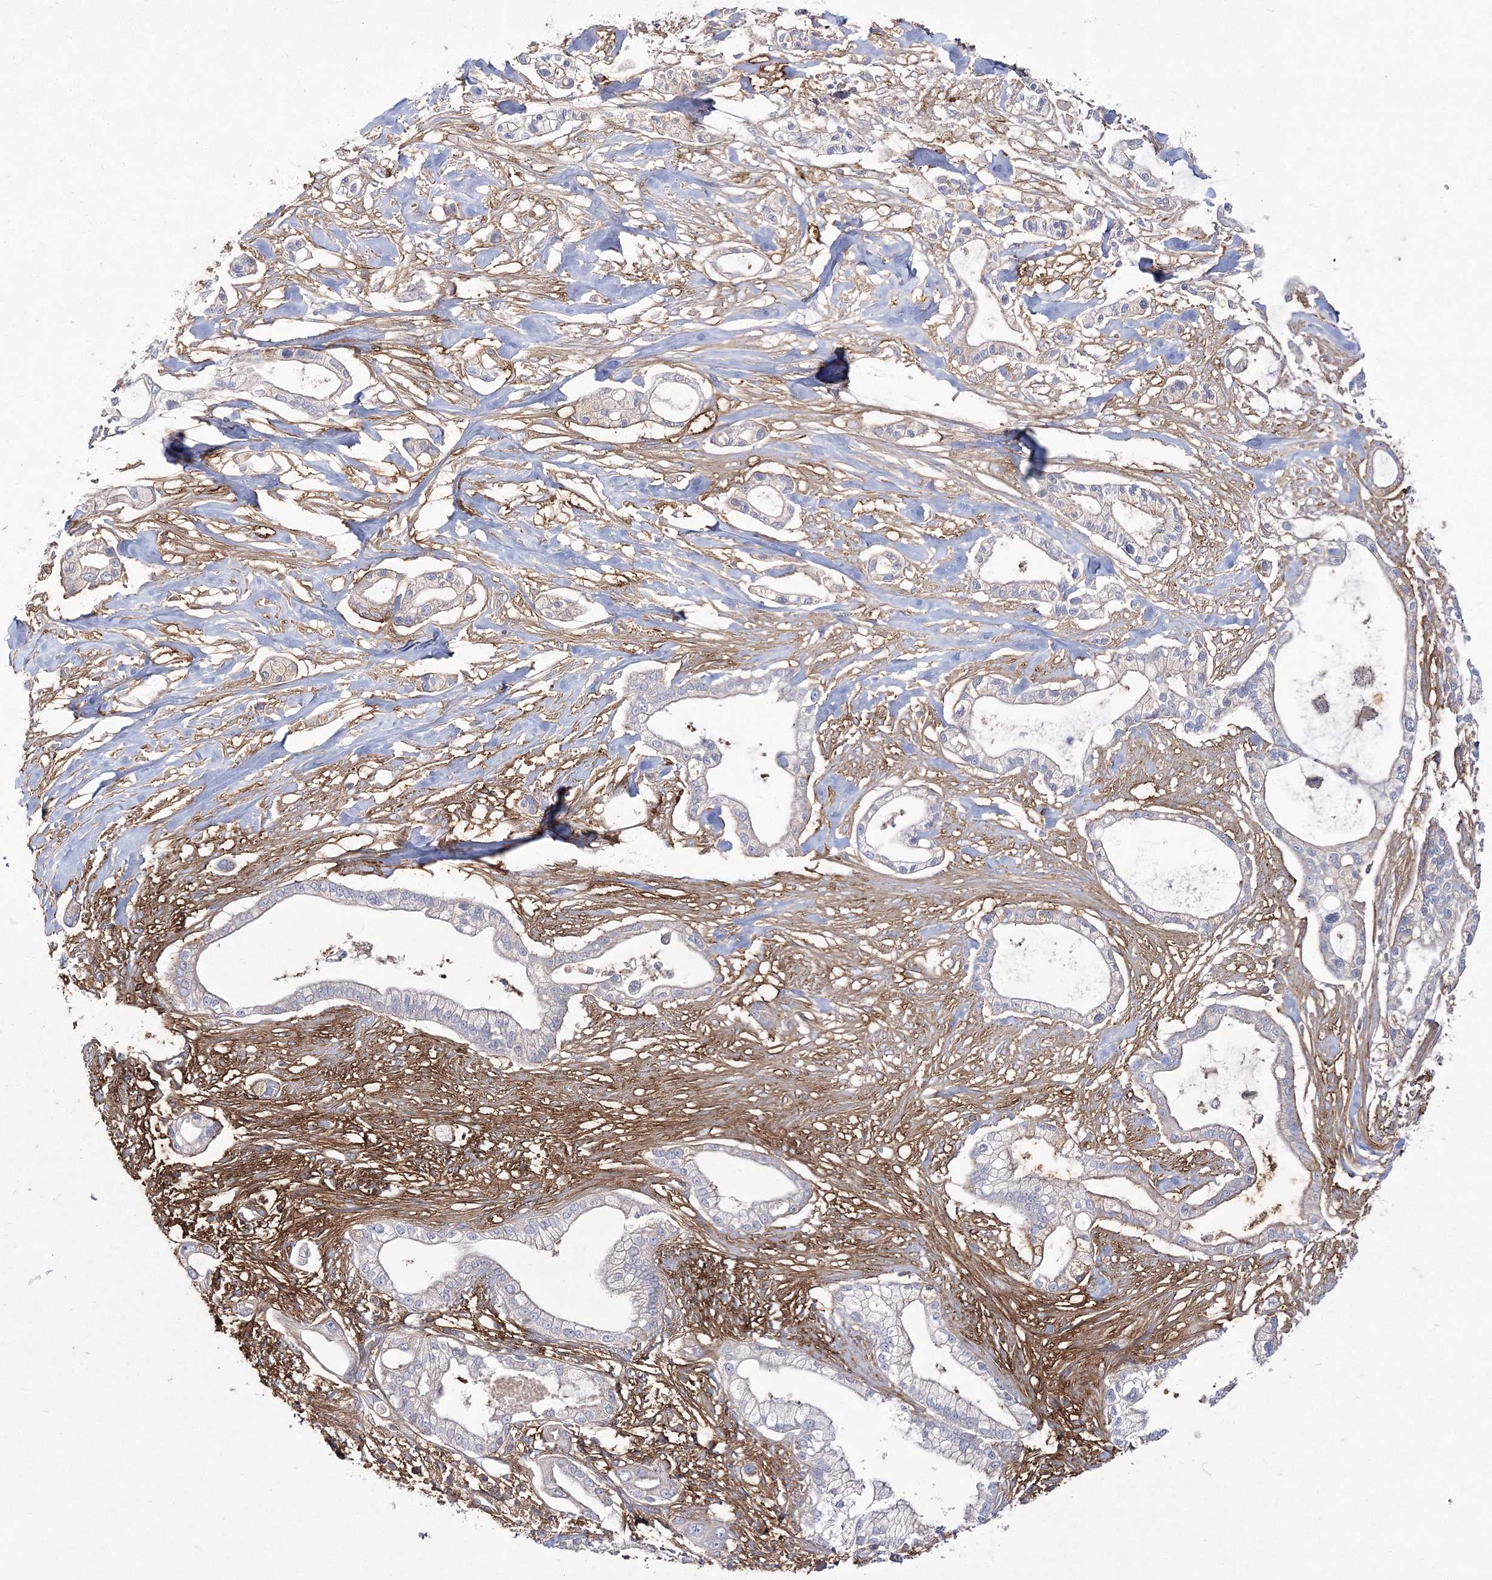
{"staining": {"intensity": "negative", "quantity": "none", "location": "none"}, "tissue": "pancreatic cancer", "cell_type": "Tumor cells", "image_type": "cancer", "snomed": [{"axis": "morphology", "description": "Adenocarcinoma, NOS"}, {"axis": "topography", "description": "Pancreas"}], "caption": "The immunohistochemistry (IHC) micrograph has no significant positivity in tumor cells of adenocarcinoma (pancreatic) tissue.", "gene": "ZSWIM6", "patient": {"sex": "male", "age": 68}}